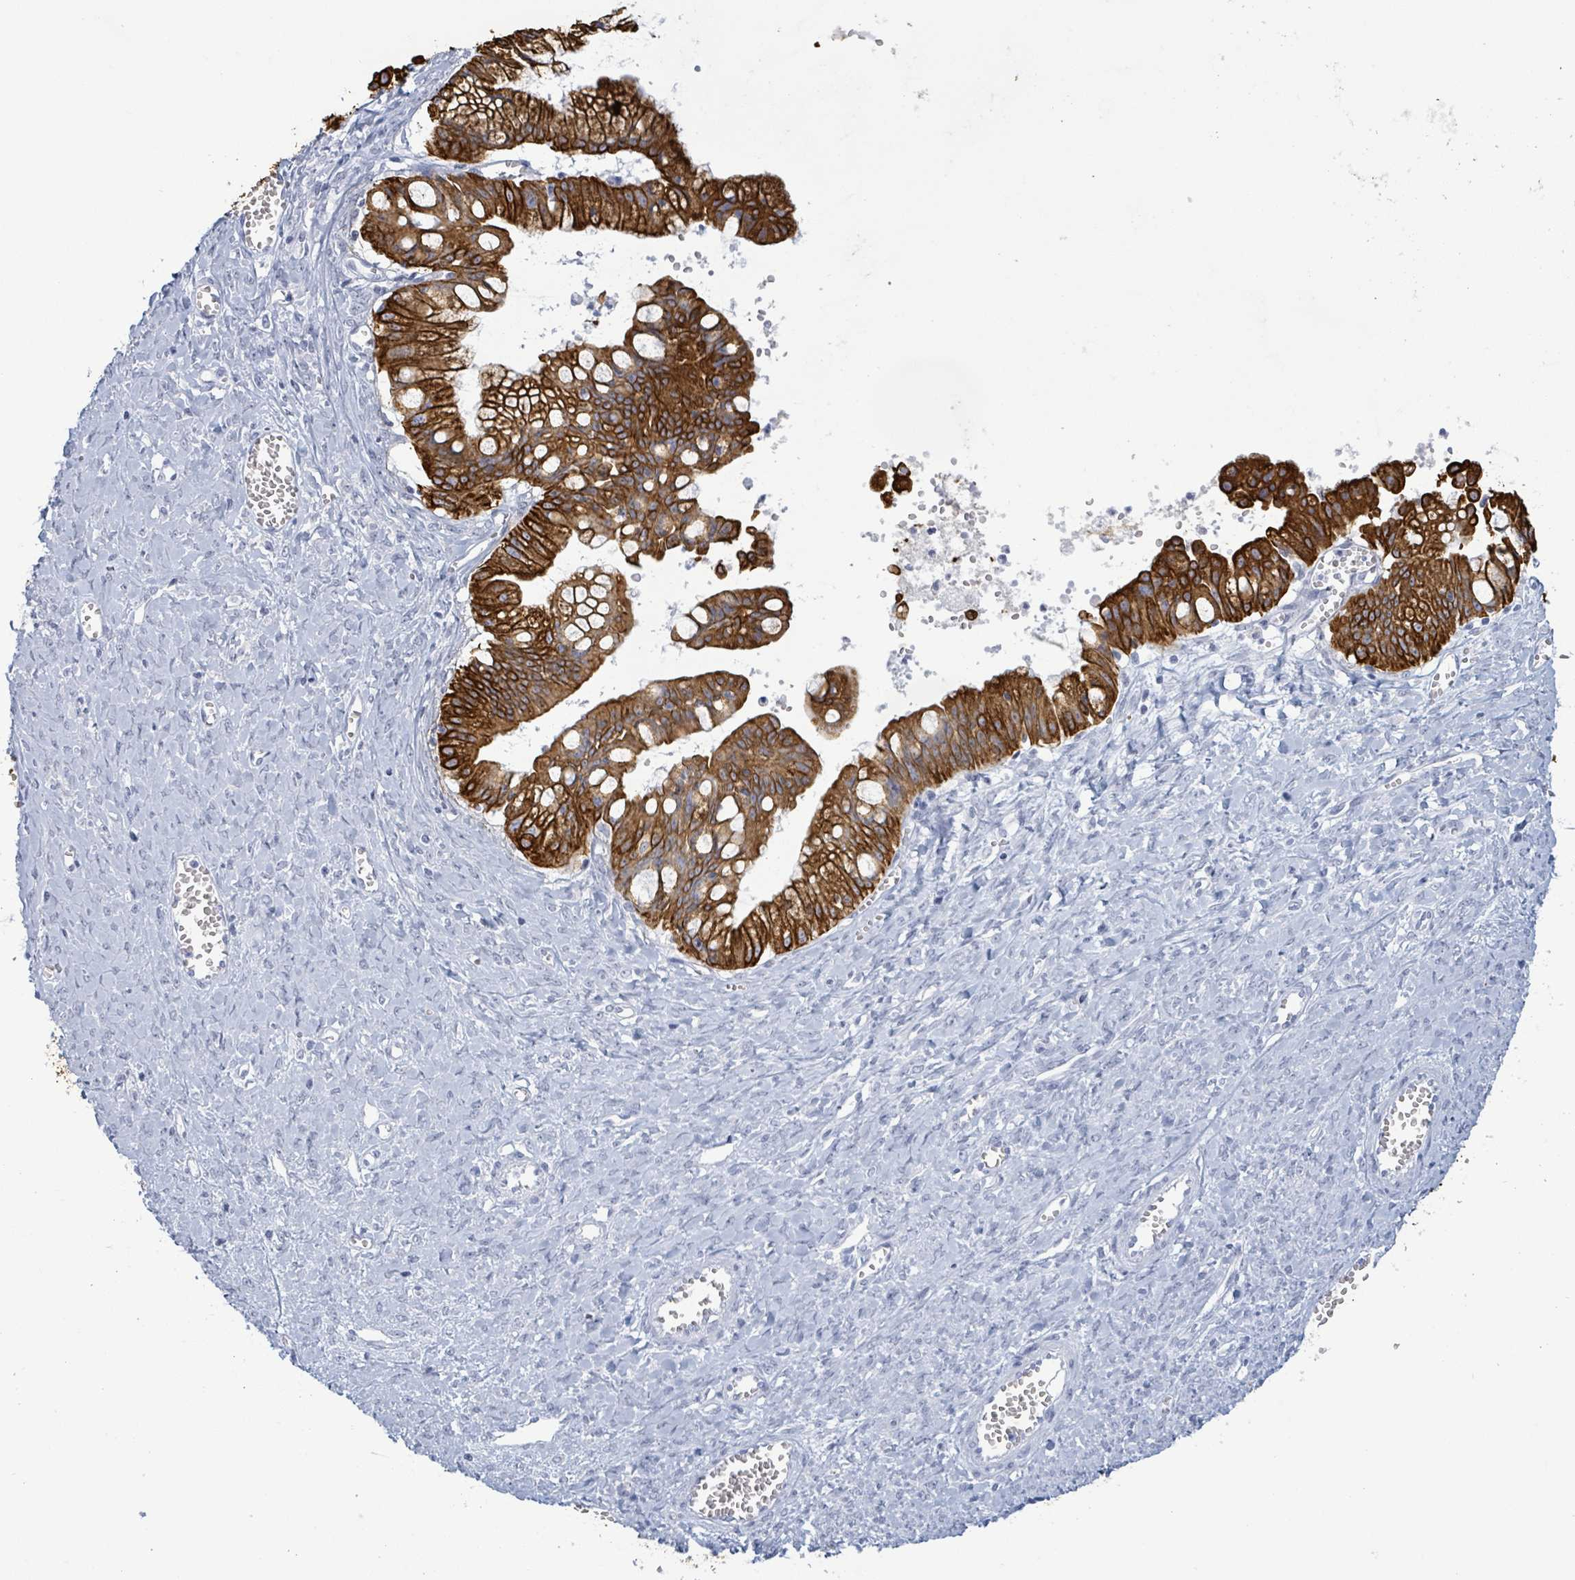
{"staining": {"intensity": "strong", "quantity": ">75%", "location": "cytoplasmic/membranous"}, "tissue": "ovarian cancer", "cell_type": "Tumor cells", "image_type": "cancer", "snomed": [{"axis": "morphology", "description": "Cystadenocarcinoma, mucinous, NOS"}, {"axis": "topography", "description": "Ovary"}], "caption": "Mucinous cystadenocarcinoma (ovarian) stained with immunohistochemistry (IHC) reveals strong cytoplasmic/membranous staining in about >75% of tumor cells.", "gene": "KRT8", "patient": {"sex": "female", "age": 70}}